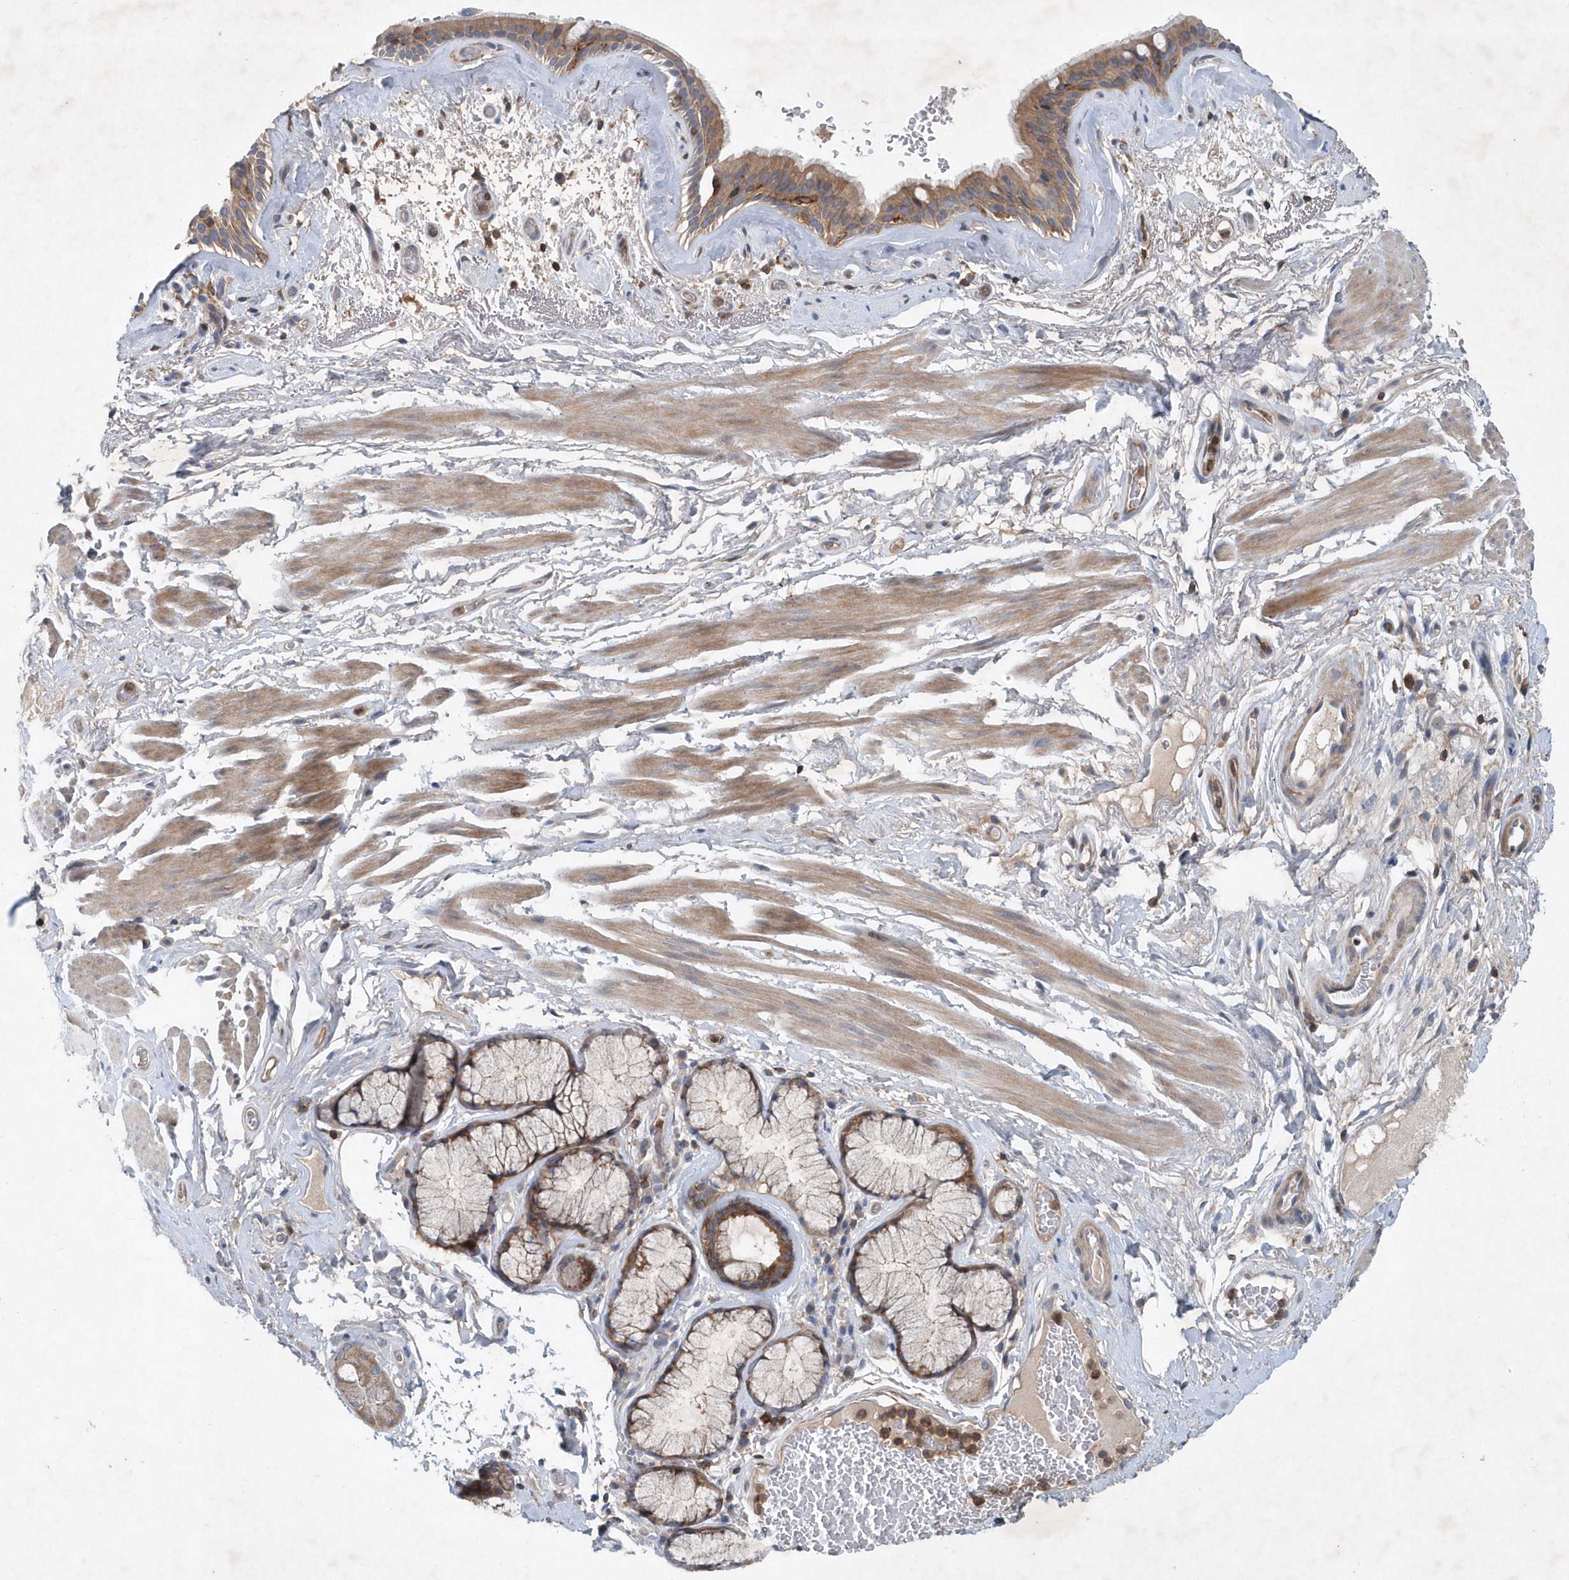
{"staining": {"intensity": "moderate", "quantity": ">75%", "location": "cytoplasmic/membranous"}, "tissue": "bronchus", "cell_type": "Respiratory epithelial cells", "image_type": "normal", "snomed": [{"axis": "morphology", "description": "Normal tissue, NOS"}, {"axis": "topography", "description": "Cartilage tissue"}], "caption": "The photomicrograph reveals staining of benign bronchus, revealing moderate cytoplasmic/membranous protein expression (brown color) within respiratory epithelial cells.", "gene": "P2RY10", "patient": {"sex": "female", "age": 63}}